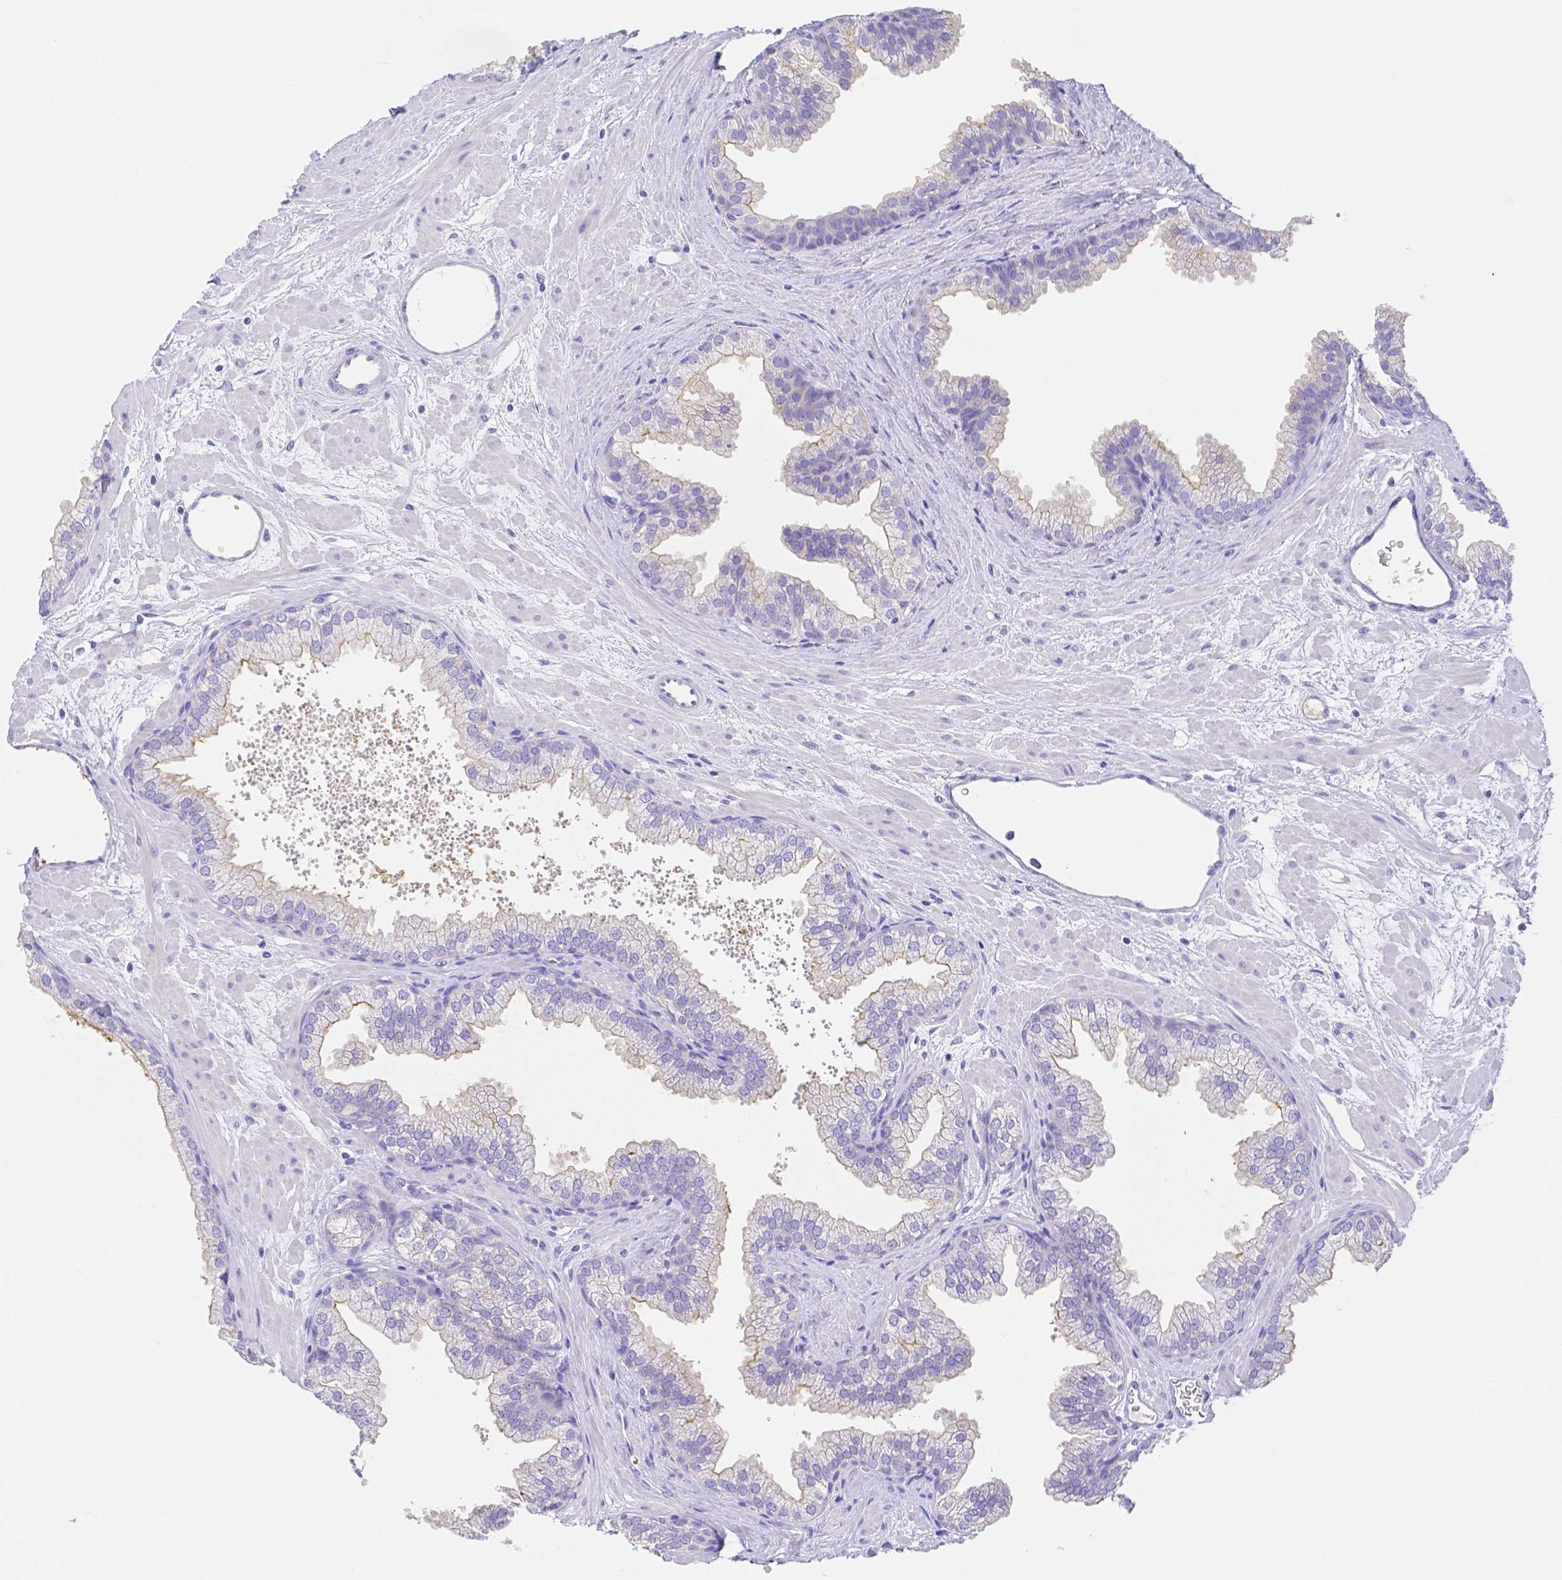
{"staining": {"intensity": "weak", "quantity": "<25%", "location": "cytoplasmic/membranous"}, "tissue": "prostate", "cell_type": "Glandular cells", "image_type": "normal", "snomed": [{"axis": "morphology", "description": "Normal tissue, NOS"}, {"axis": "topography", "description": "Prostate"}], "caption": "A high-resolution image shows immunohistochemistry (IHC) staining of benign prostate, which shows no significant positivity in glandular cells.", "gene": "ZG16B", "patient": {"sex": "male", "age": 37}}